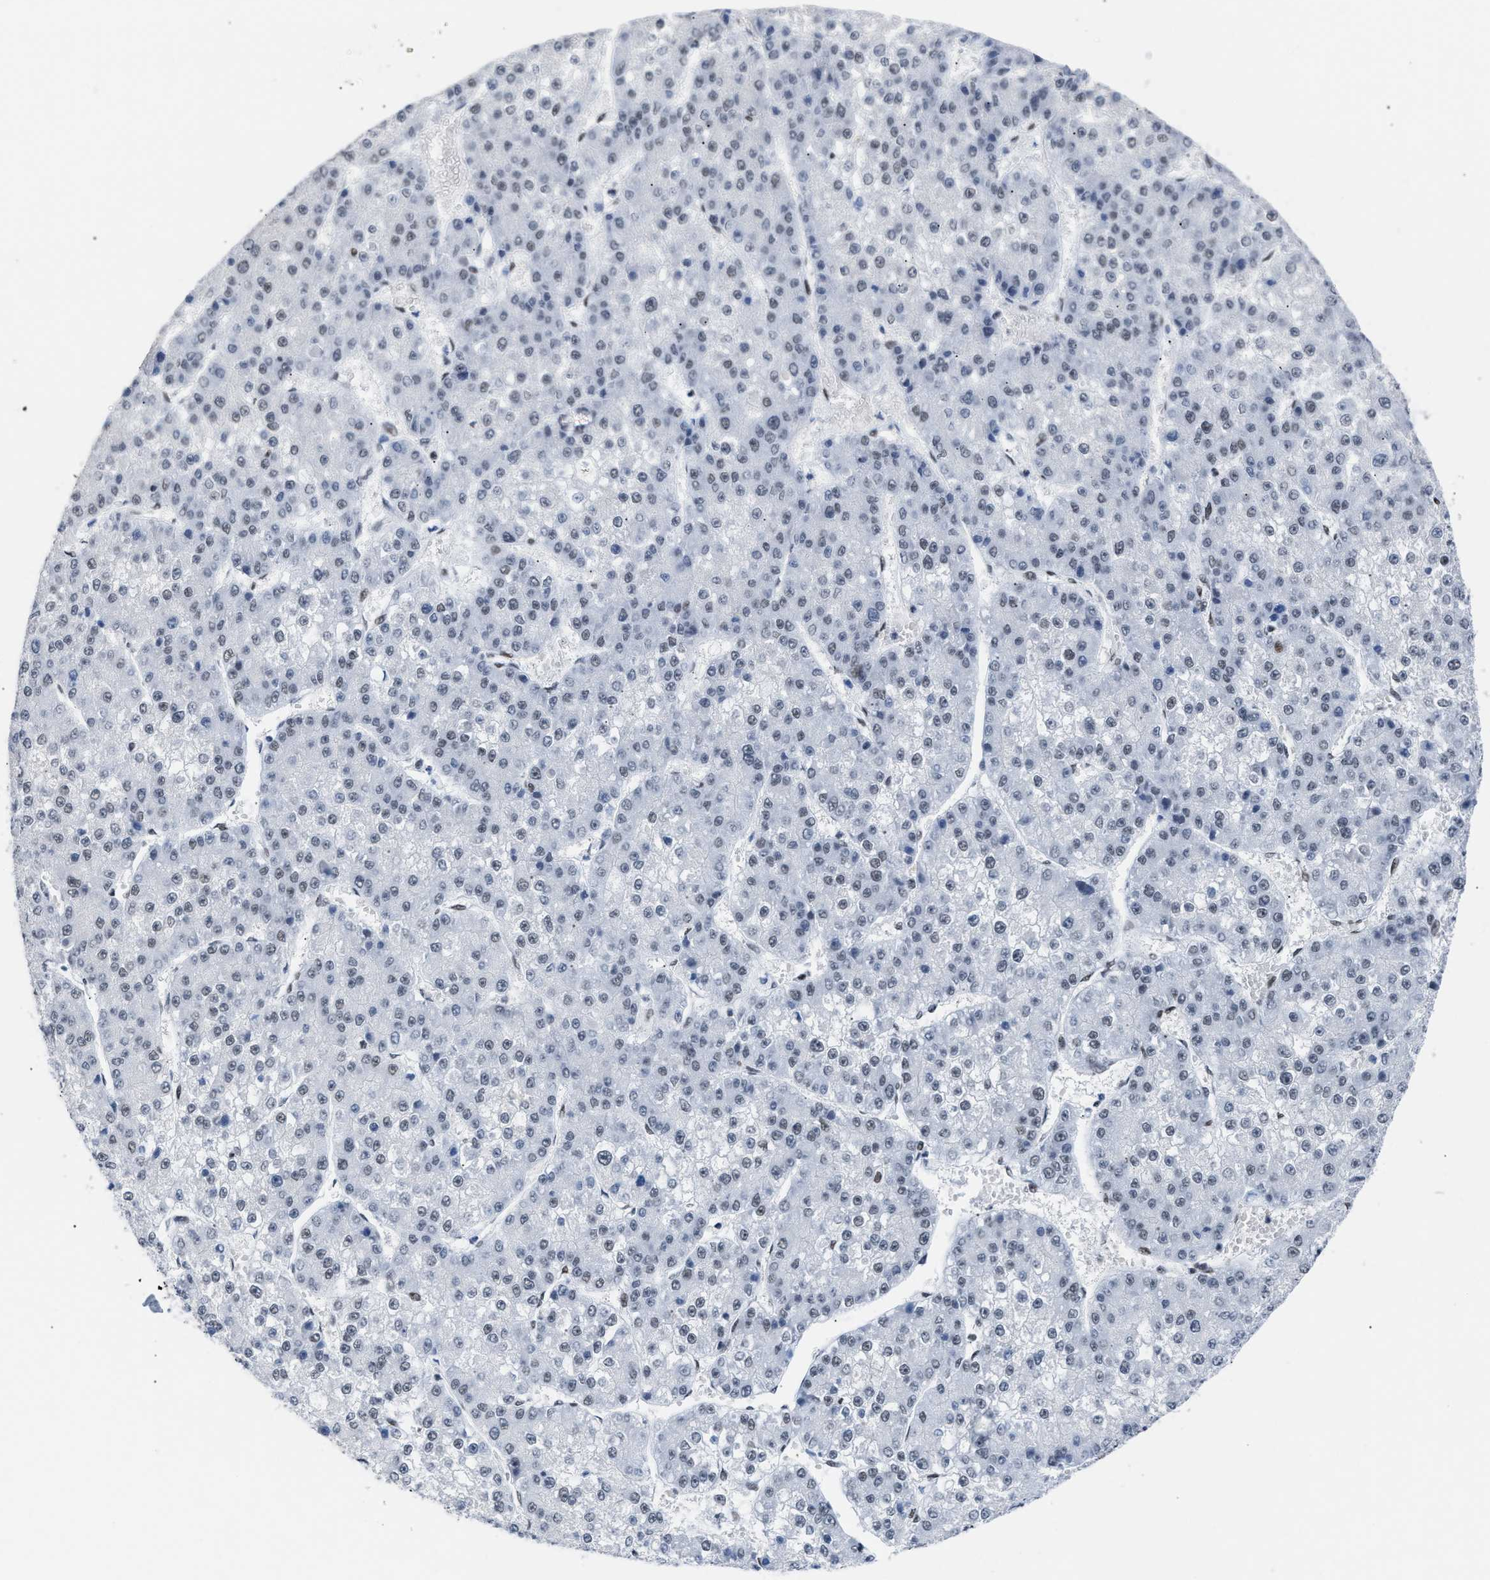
{"staining": {"intensity": "weak", "quantity": "<25%", "location": "nuclear"}, "tissue": "liver cancer", "cell_type": "Tumor cells", "image_type": "cancer", "snomed": [{"axis": "morphology", "description": "Carcinoma, Hepatocellular, NOS"}, {"axis": "topography", "description": "Liver"}], "caption": "A high-resolution histopathology image shows immunohistochemistry (IHC) staining of hepatocellular carcinoma (liver), which reveals no significant staining in tumor cells.", "gene": "CCAR2", "patient": {"sex": "female", "age": 73}}